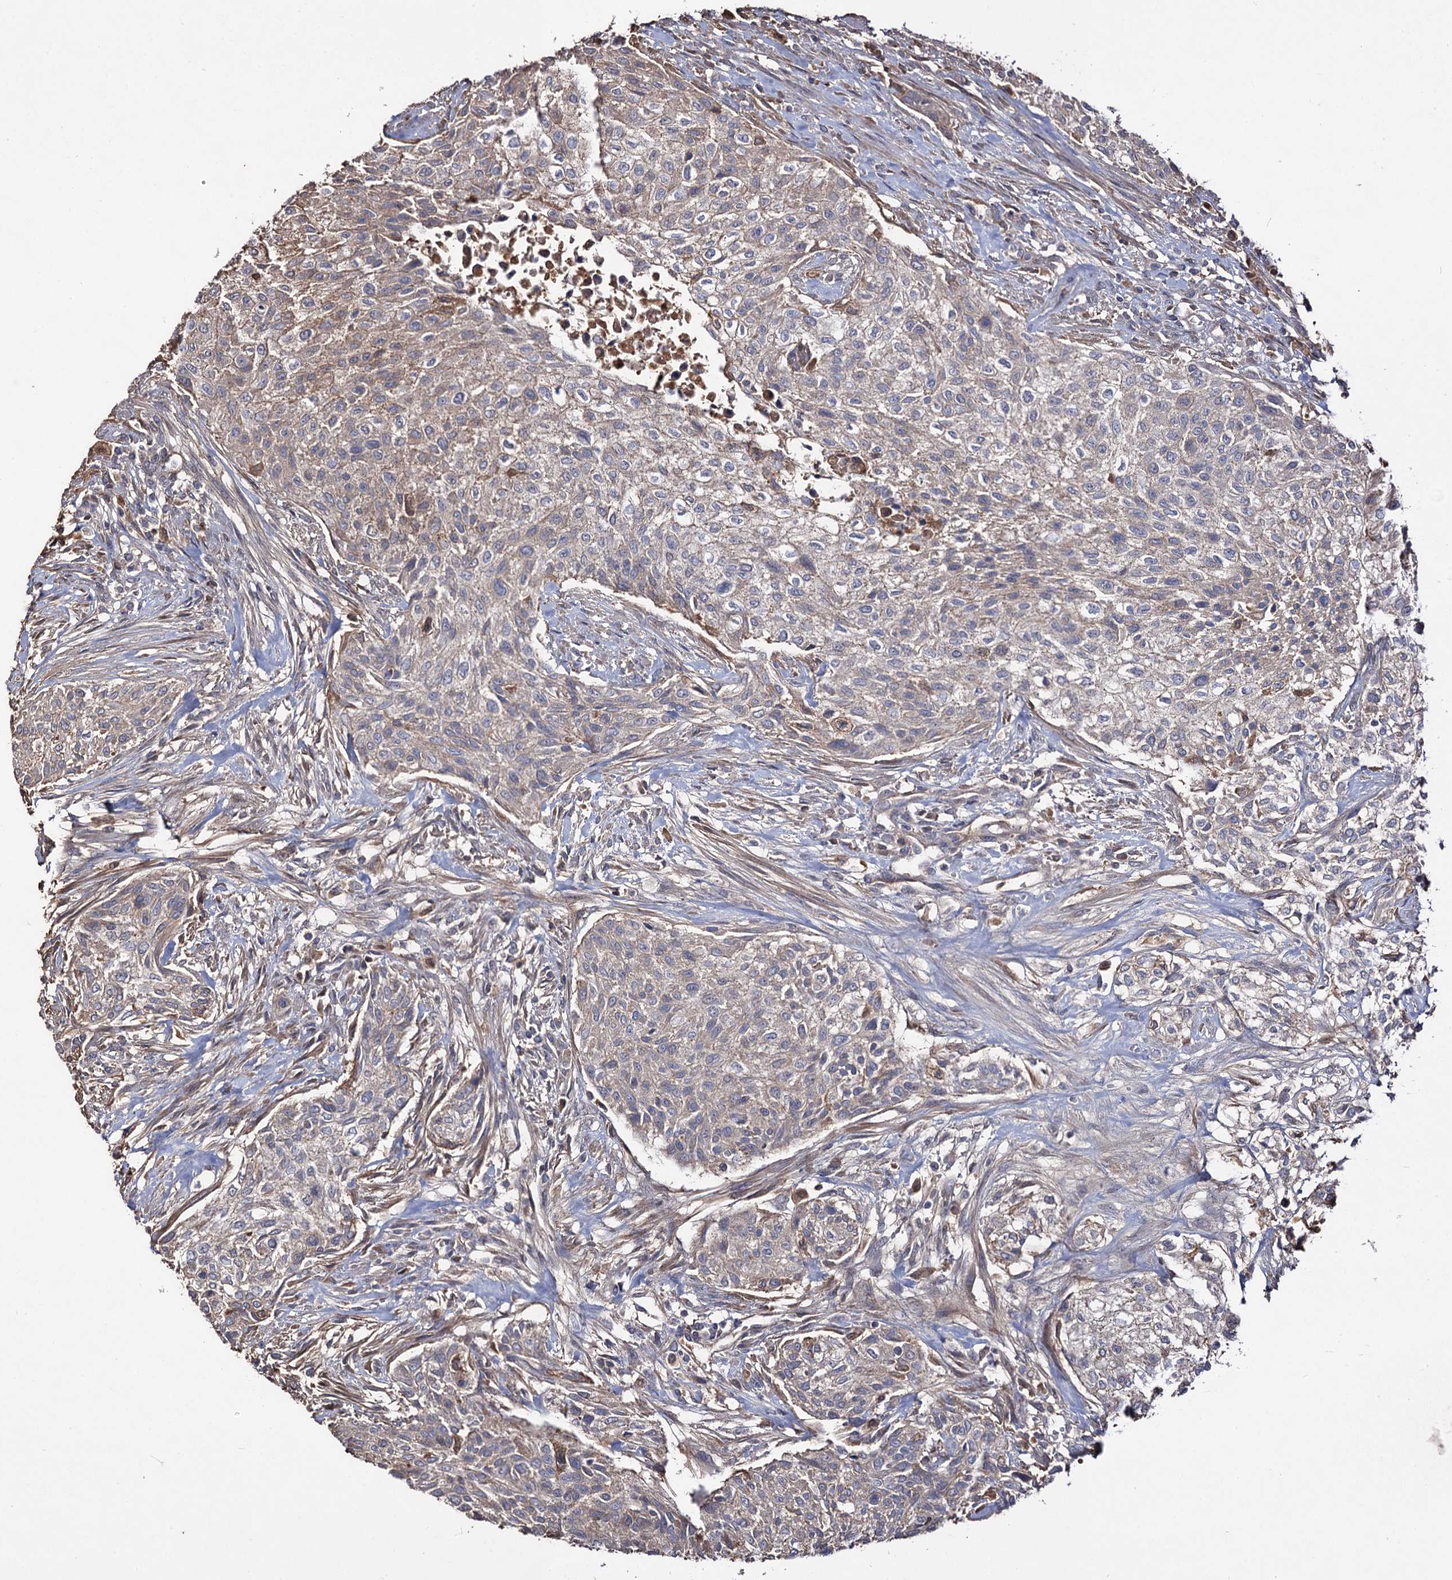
{"staining": {"intensity": "weak", "quantity": "<25%", "location": "cytoplasmic/membranous"}, "tissue": "urothelial cancer", "cell_type": "Tumor cells", "image_type": "cancer", "snomed": [{"axis": "morphology", "description": "Normal tissue, NOS"}, {"axis": "morphology", "description": "Urothelial carcinoma, NOS"}, {"axis": "topography", "description": "Urinary bladder"}, {"axis": "topography", "description": "Peripheral nerve tissue"}], "caption": "Immunohistochemical staining of human transitional cell carcinoma exhibits no significant staining in tumor cells.", "gene": "ARFIP2", "patient": {"sex": "male", "age": 35}}